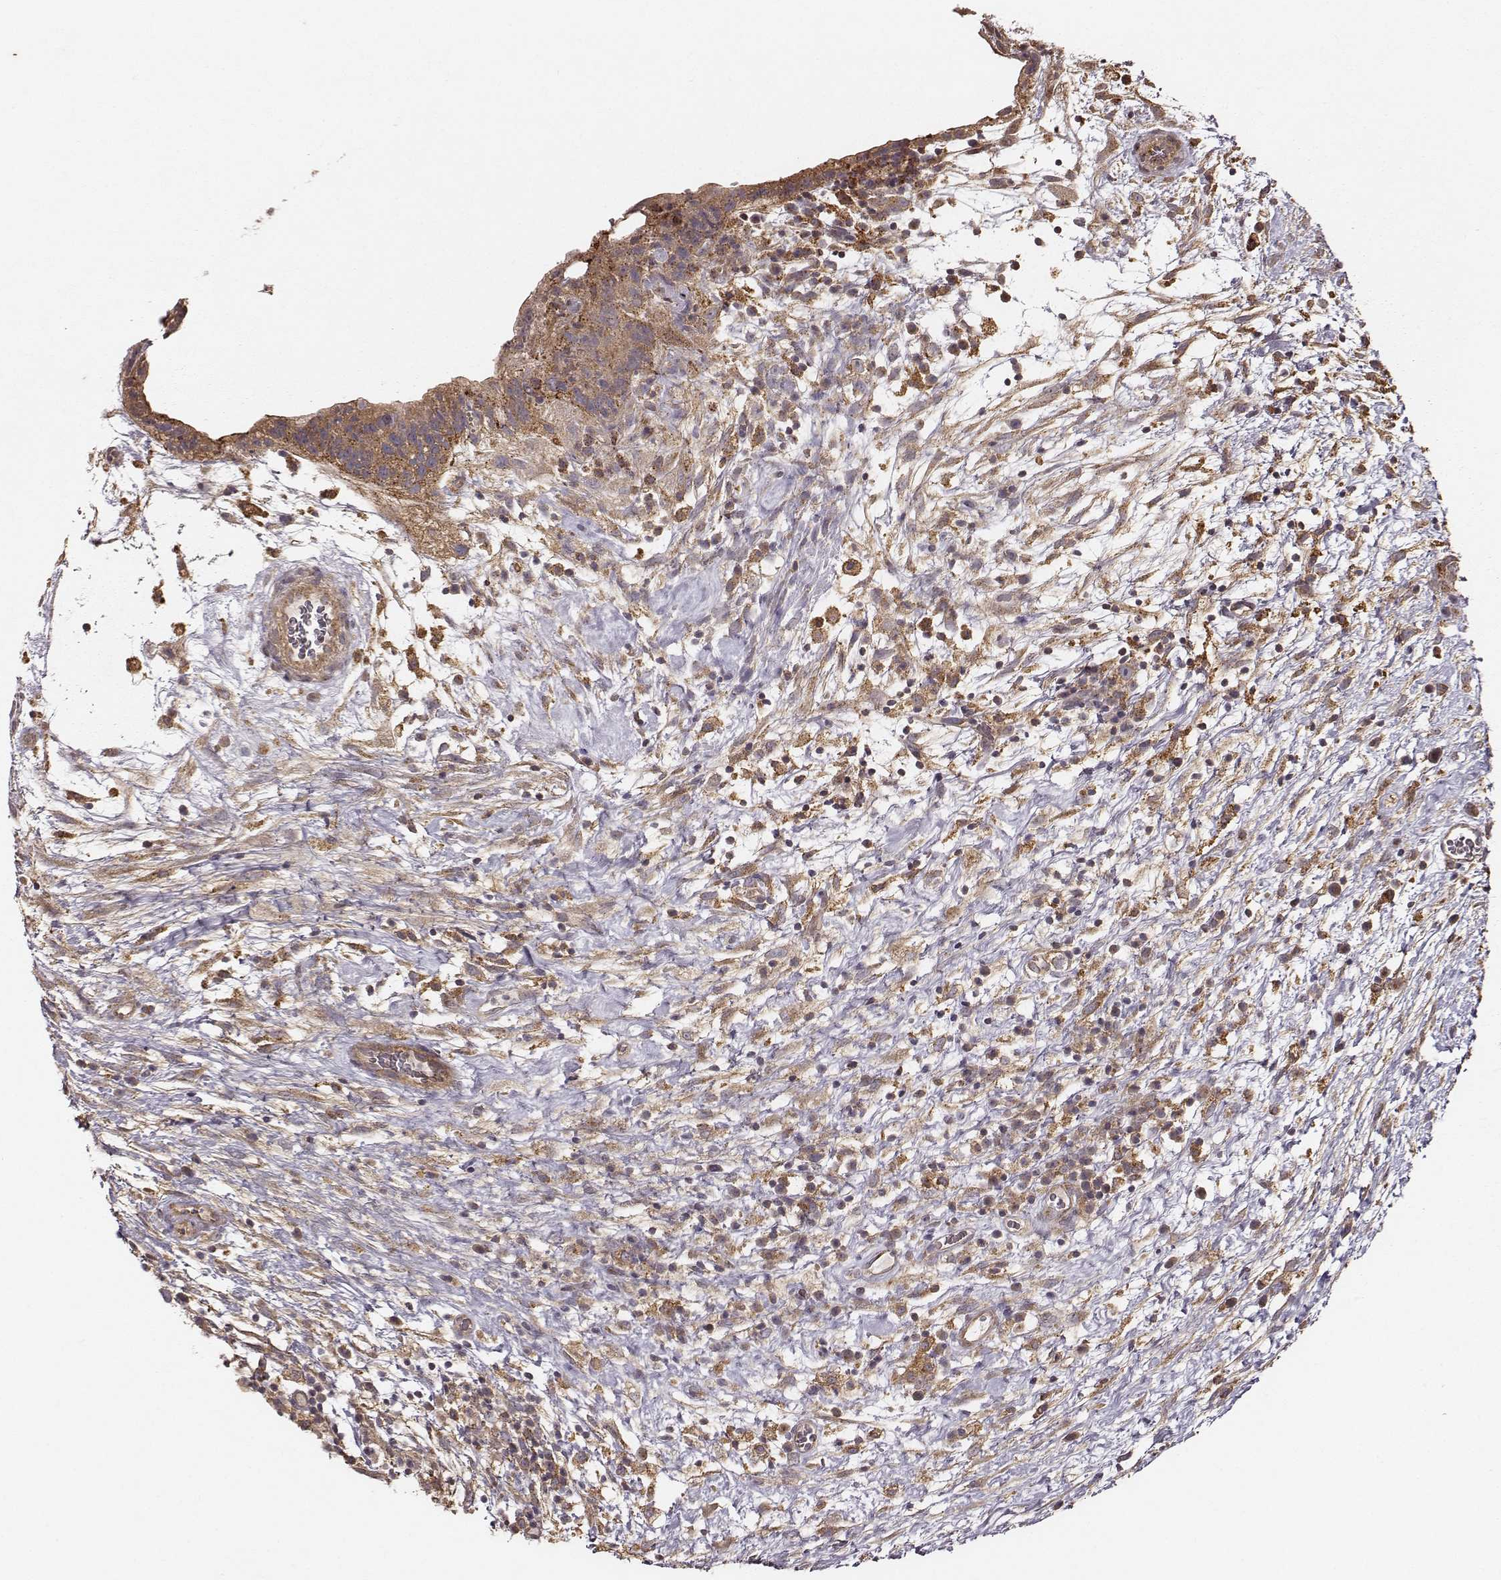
{"staining": {"intensity": "moderate", "quantity": ">75%", "location": "cytoplasmic/membranous"}, "tissue": "testis cancer", "cell_type": "Tumor cells", "image_type": "cancer", "snomed": [{"axis": "morphology", "description": "Normal tissue, NOS"}, {"axis": "morphology", "description": "Carcinoma, Embryonal, NOS"}, {"axis": "topography", "description": "Testis"}], "caption": "Testis cancer (embryonal carcinoma) stained with a protein marker shows moderate staining in tumor cells.", "gene": "VPS26A", "patient": {"sex": "male", "age": 32}}